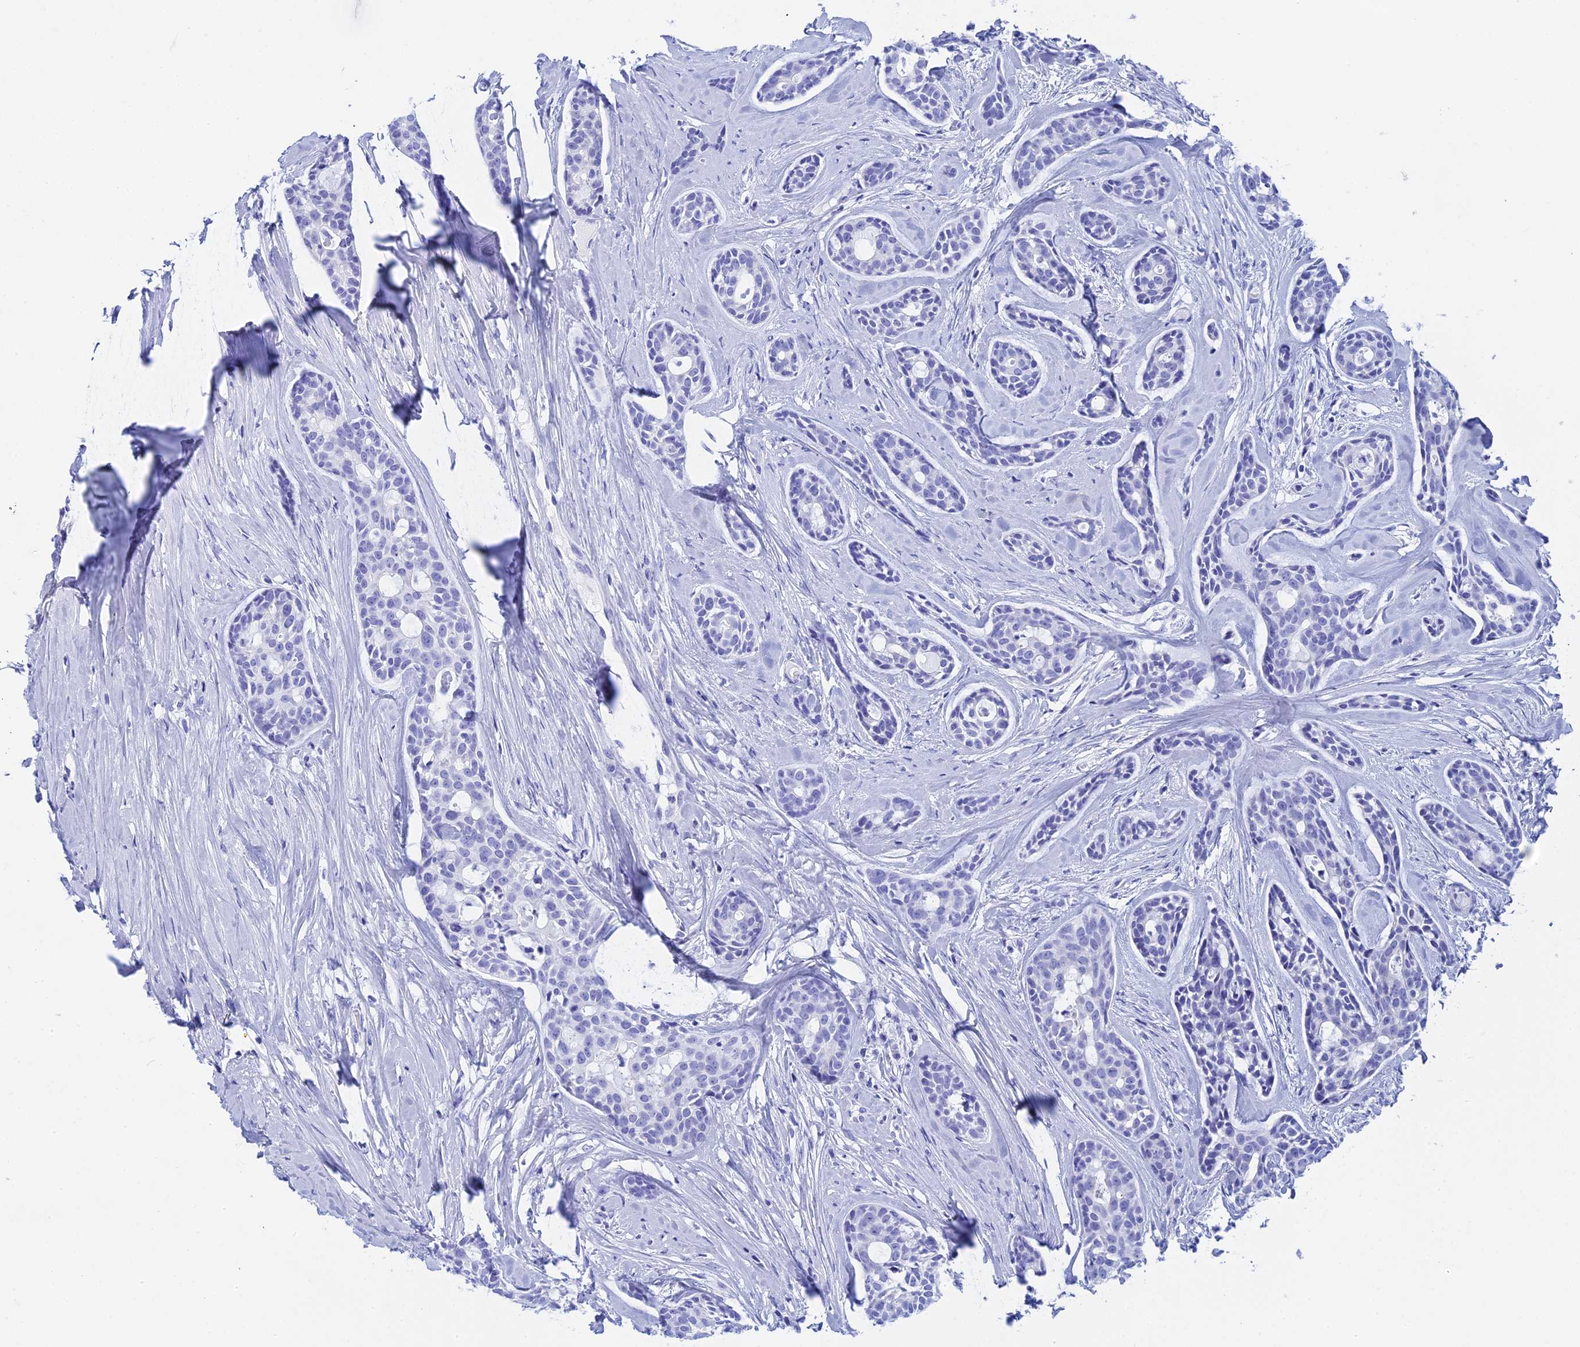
{"staining": {"intensity": "negative", "quantity": "none", "location": "none"}, "tissue": "head and neck cancer", "cell_type": "Tumor cells", "image_type": "cancer", "snomed": [{"axis": "morphology", "description": "Adenocarcinoma, NOS"}, {"axis": "topography", "description": "Subcutis"}, {"axis": "topography", "description": "Head-Neck"}], "caption": "IHC of human head and neck adenocarcinoma exhibits no staining in tumor cells.", "gene": "TEX101", "patient": {"sex": "female", "age": 73}}